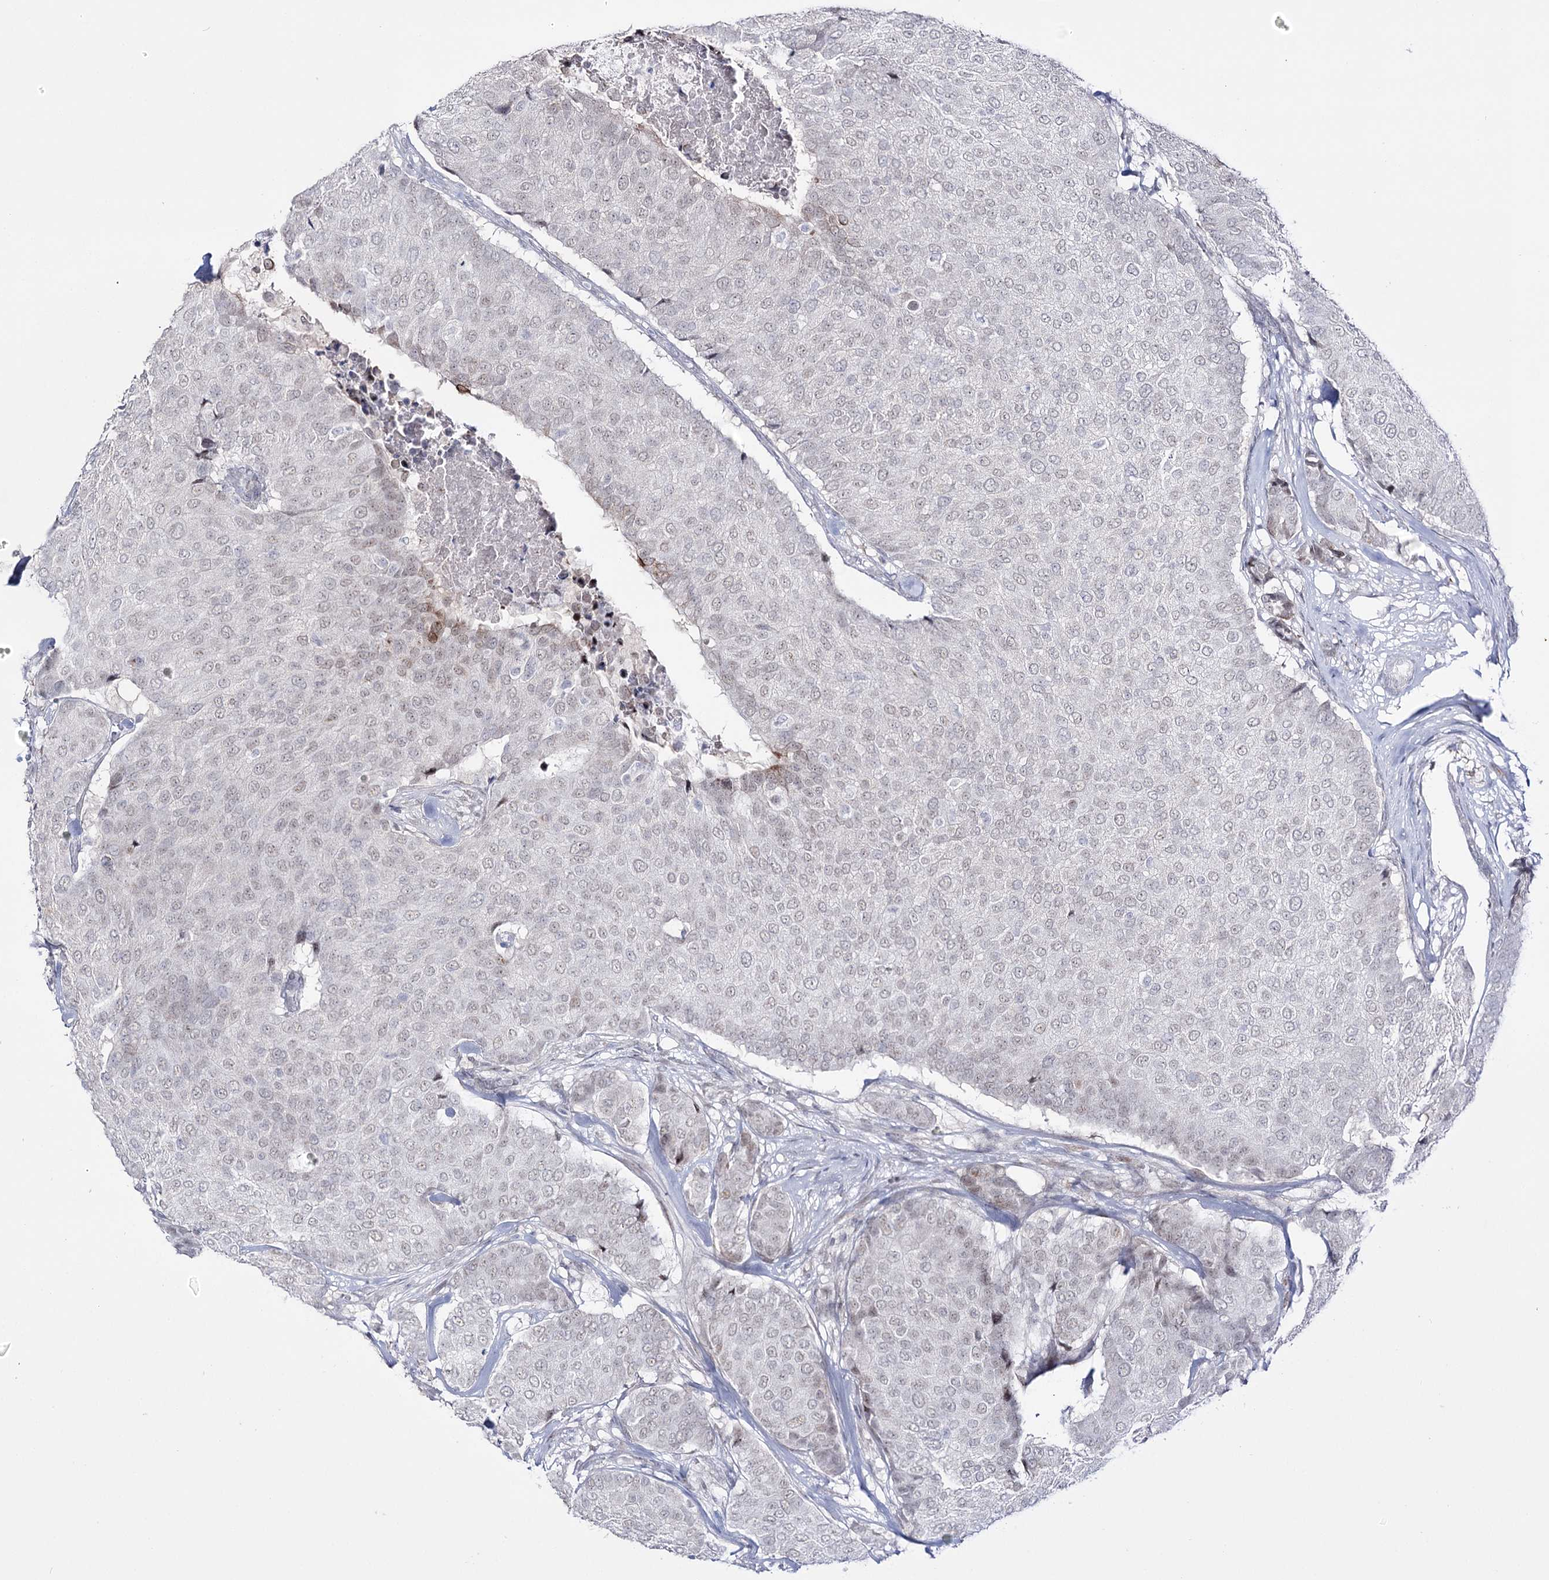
{"staining": {"intensity": "weak", "quantity": "<25%", "location": "nuclear"}, "tissue": "breast cancer", "cell_type": "Tumor cells", "image_type": "cancer", "snomed": [{"axis": "morphology", "description": "Duct carcinoma"}, {"axis": "topography", "description": "Breast"}], "caption": "This is an immunohistochemistry photomicrograph of breast cancer. There is no expression in tumor cells.", "gene": "RBM15B", "patient": {"sex": "female", "age": 75}}